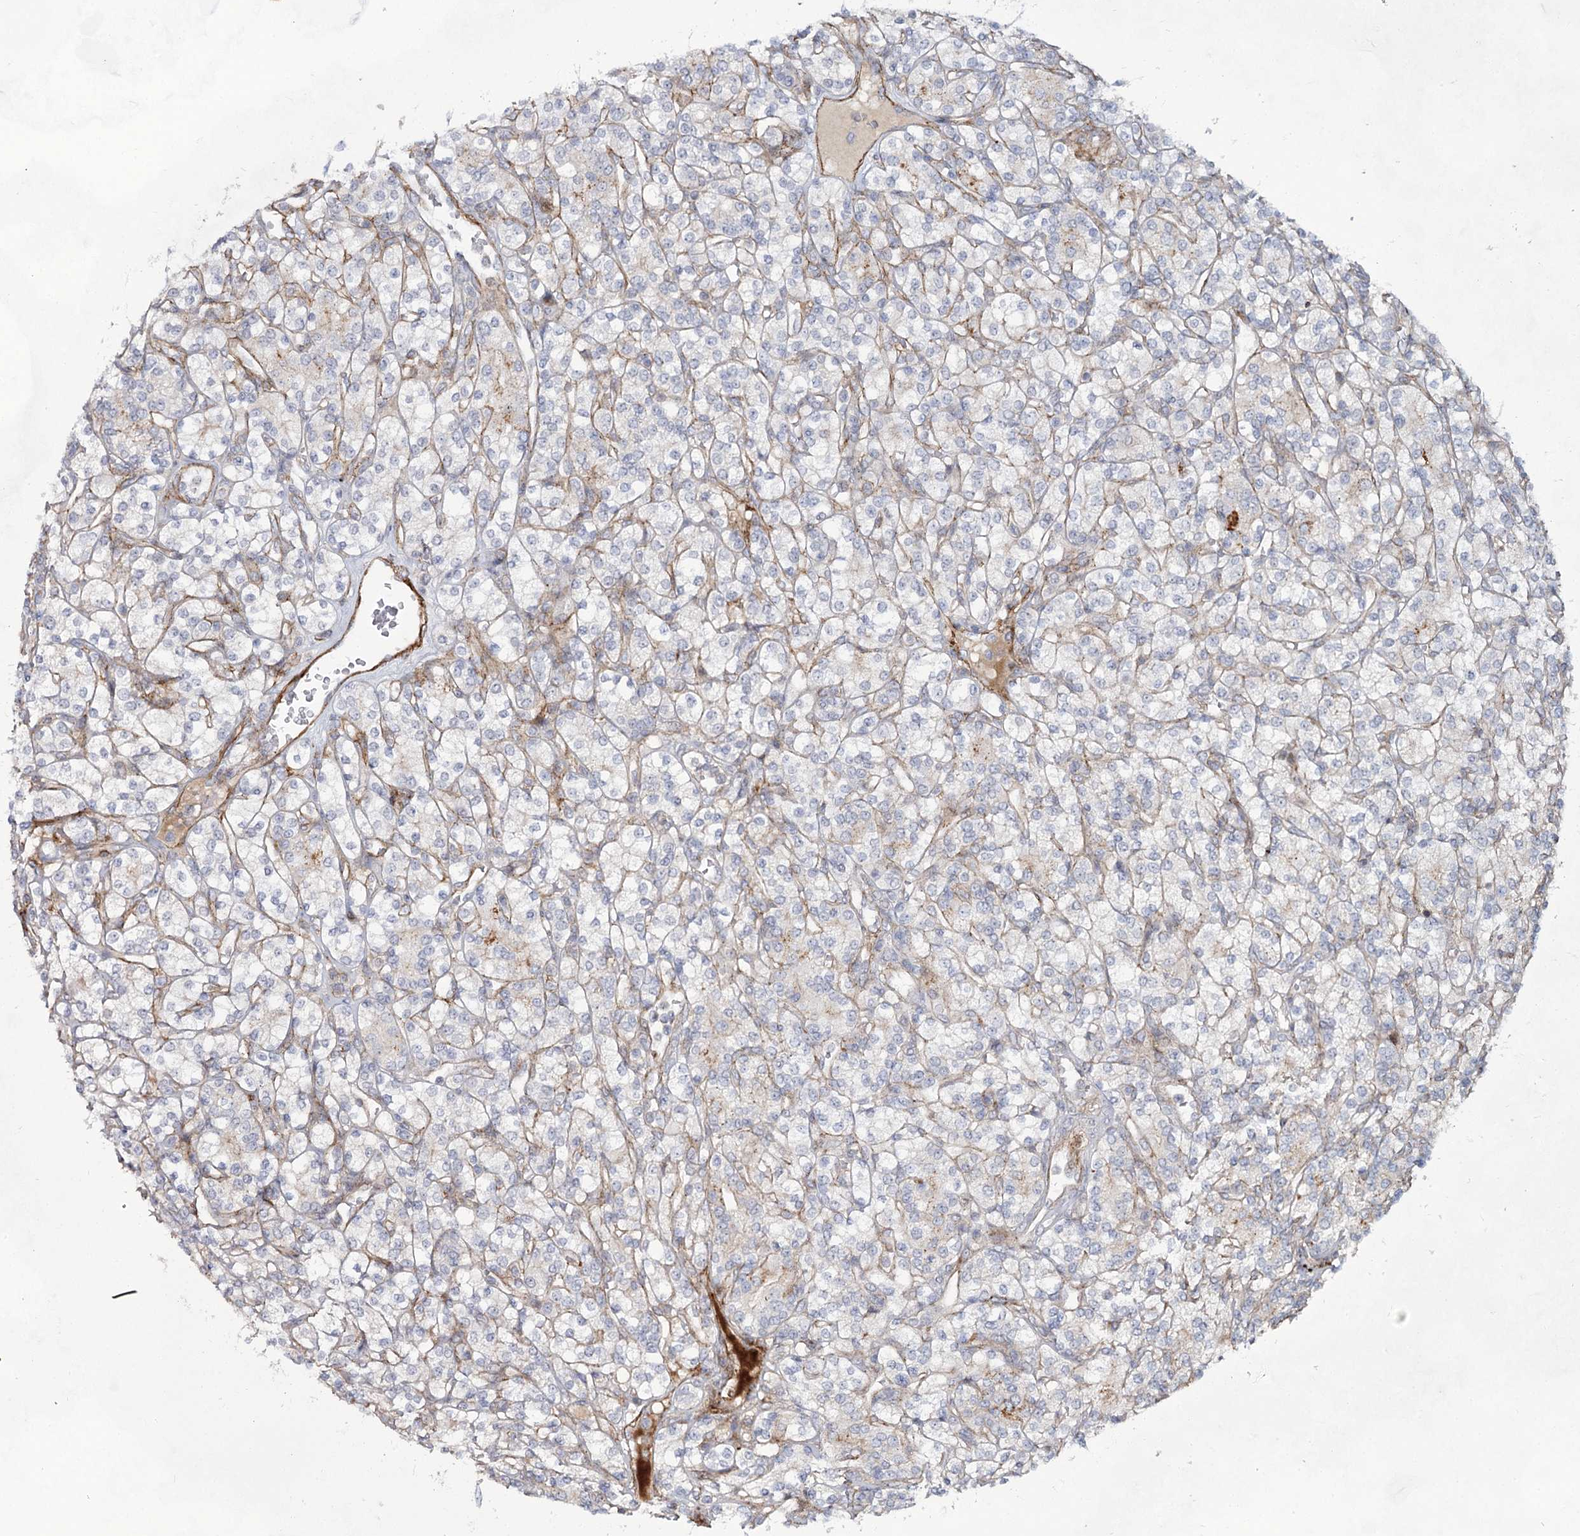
{"staining": {"intensity": "weak", "quantity": "<25%", "location": "cytoplasmic/membranous"}, "tissue": "renal cancer", "cell_type": "Tumor cells", "image_type": "cancer", "snomed": [{"axis": "morphology", "description": "Adenocarcinoma, NOS"}, {"axis": "topography", "description": "Kidney"}], "caption": "Immunohistochemical staining of renal adenocarcinoma demonstrates no significant staining in tumor cells. Nuclei are stained in blue.", "gene": "ATL2", "patient": {"sex": "male", "age": 77}}